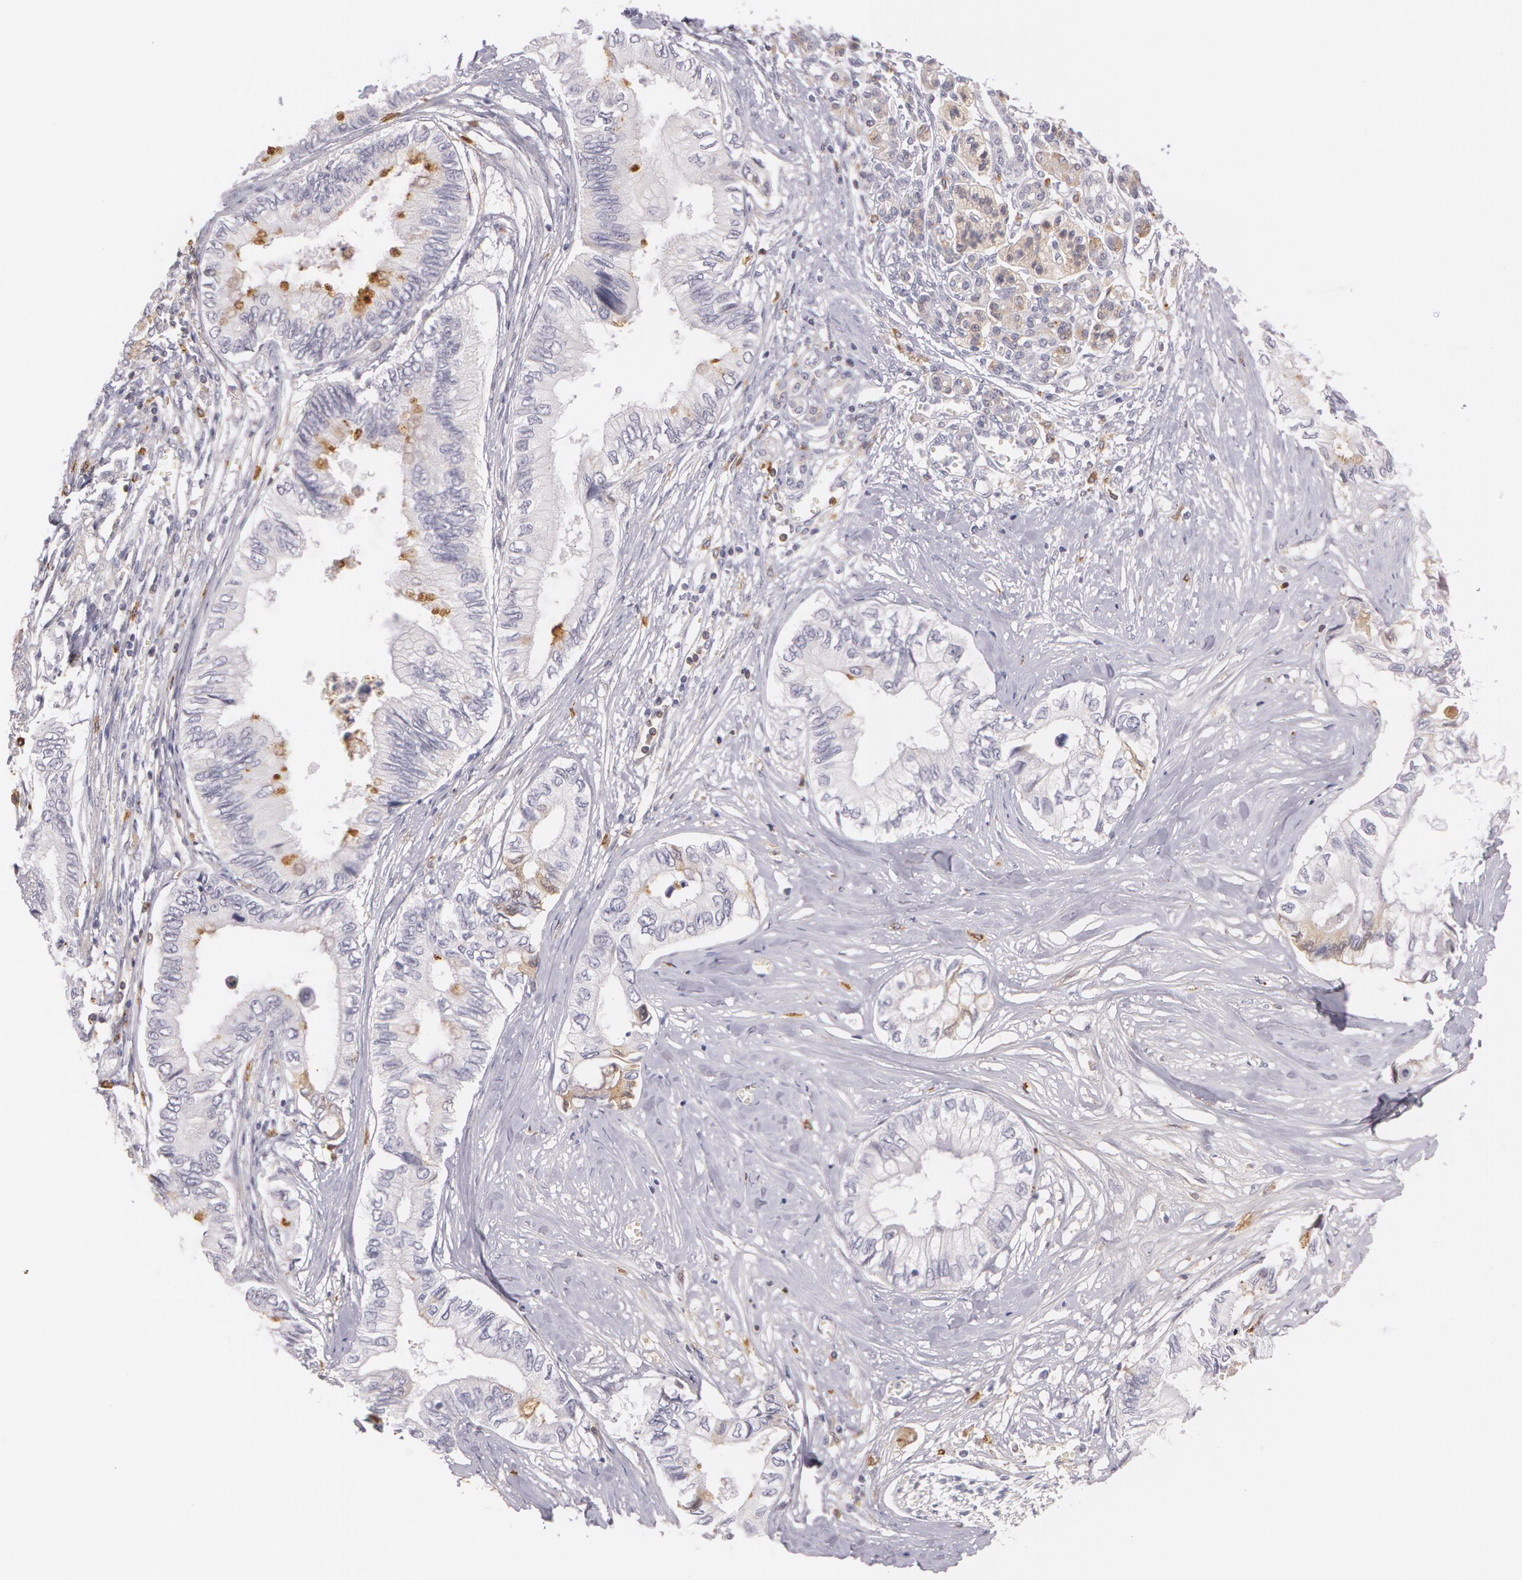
{"staining": {"intensity": "negative", "quantity": "none", "location": "none"}, "tissue": "pancreatic cancer", "cell_type": "Tumor cells", "image_type": "cancer", "snomed": [{"axis": "morphology", "description": "Adenocarcinoma, NOS"}, {"axis": "topography", "description": "Pancreas"}], "caption": "Protein analysis of adenocarcinoma (pancreatic) displays no significant expression in tumor cells.", "gene": "LBP", "patient": {"sex": "female", "age": 66}}